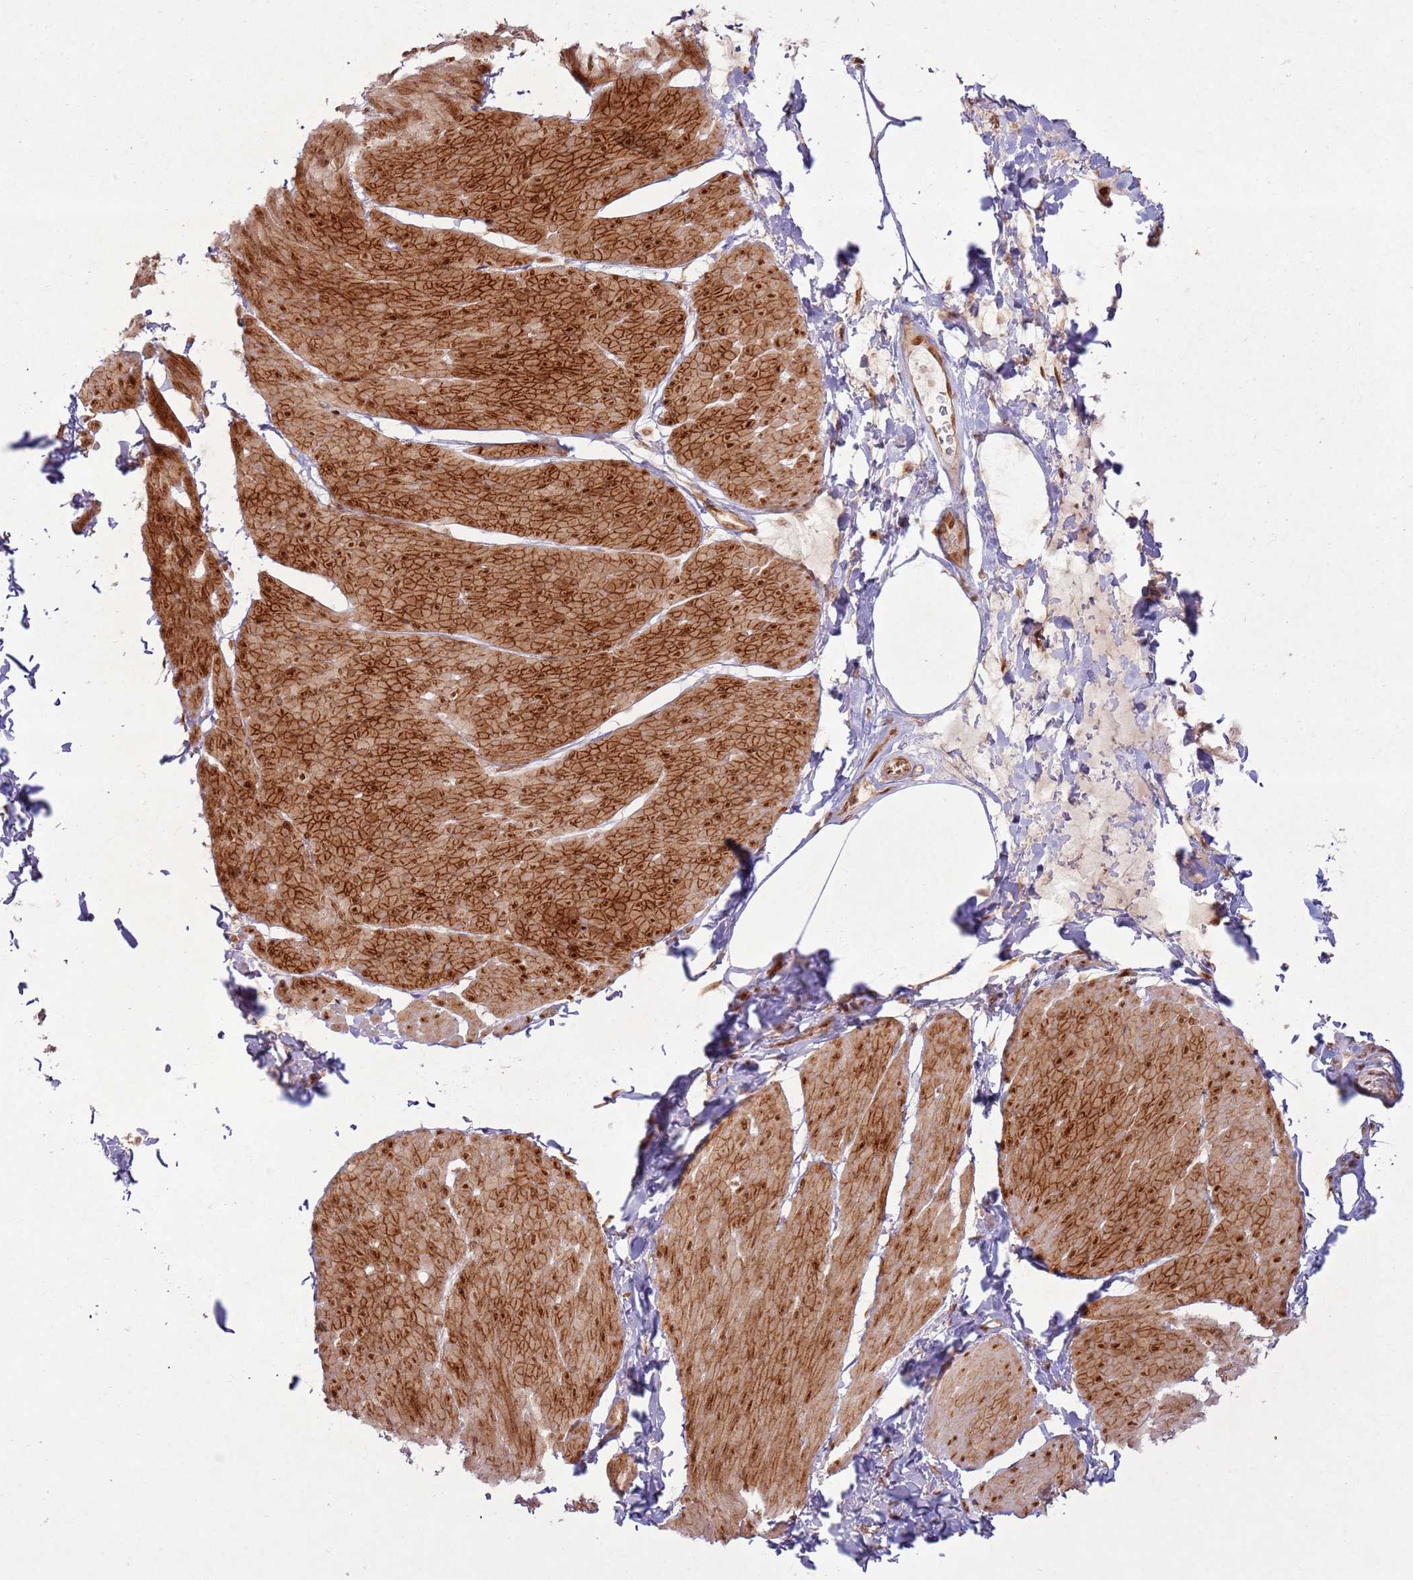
{"staining": {"intensity": "moderate", "quantity": ">75%", "location": "cytoplasmic/membranous,nuclear"}, "tissue": "smooth muscle", "cell_type": "Smooth muscle cells", "image_type": "normal", "snomed": [{"axis": "morphology", "description": "Urothelial carcinoma, High grade"}, {"axis": "topography", "description": "Urinary bladder"}], "caption": "DAB immunohistochemical staining of unremarkable human smooth muscle exhibits moderate cytoplasmic/membranous,nuclear protein positivity in about >75% of smooth muscle cells. (DAB (3,3'-diaminobenzidine) IHC, brown staining for protein, blue staining for nuclei).", "gene": "KLHL36", "patient": {"sex": "male", "age": 46}}